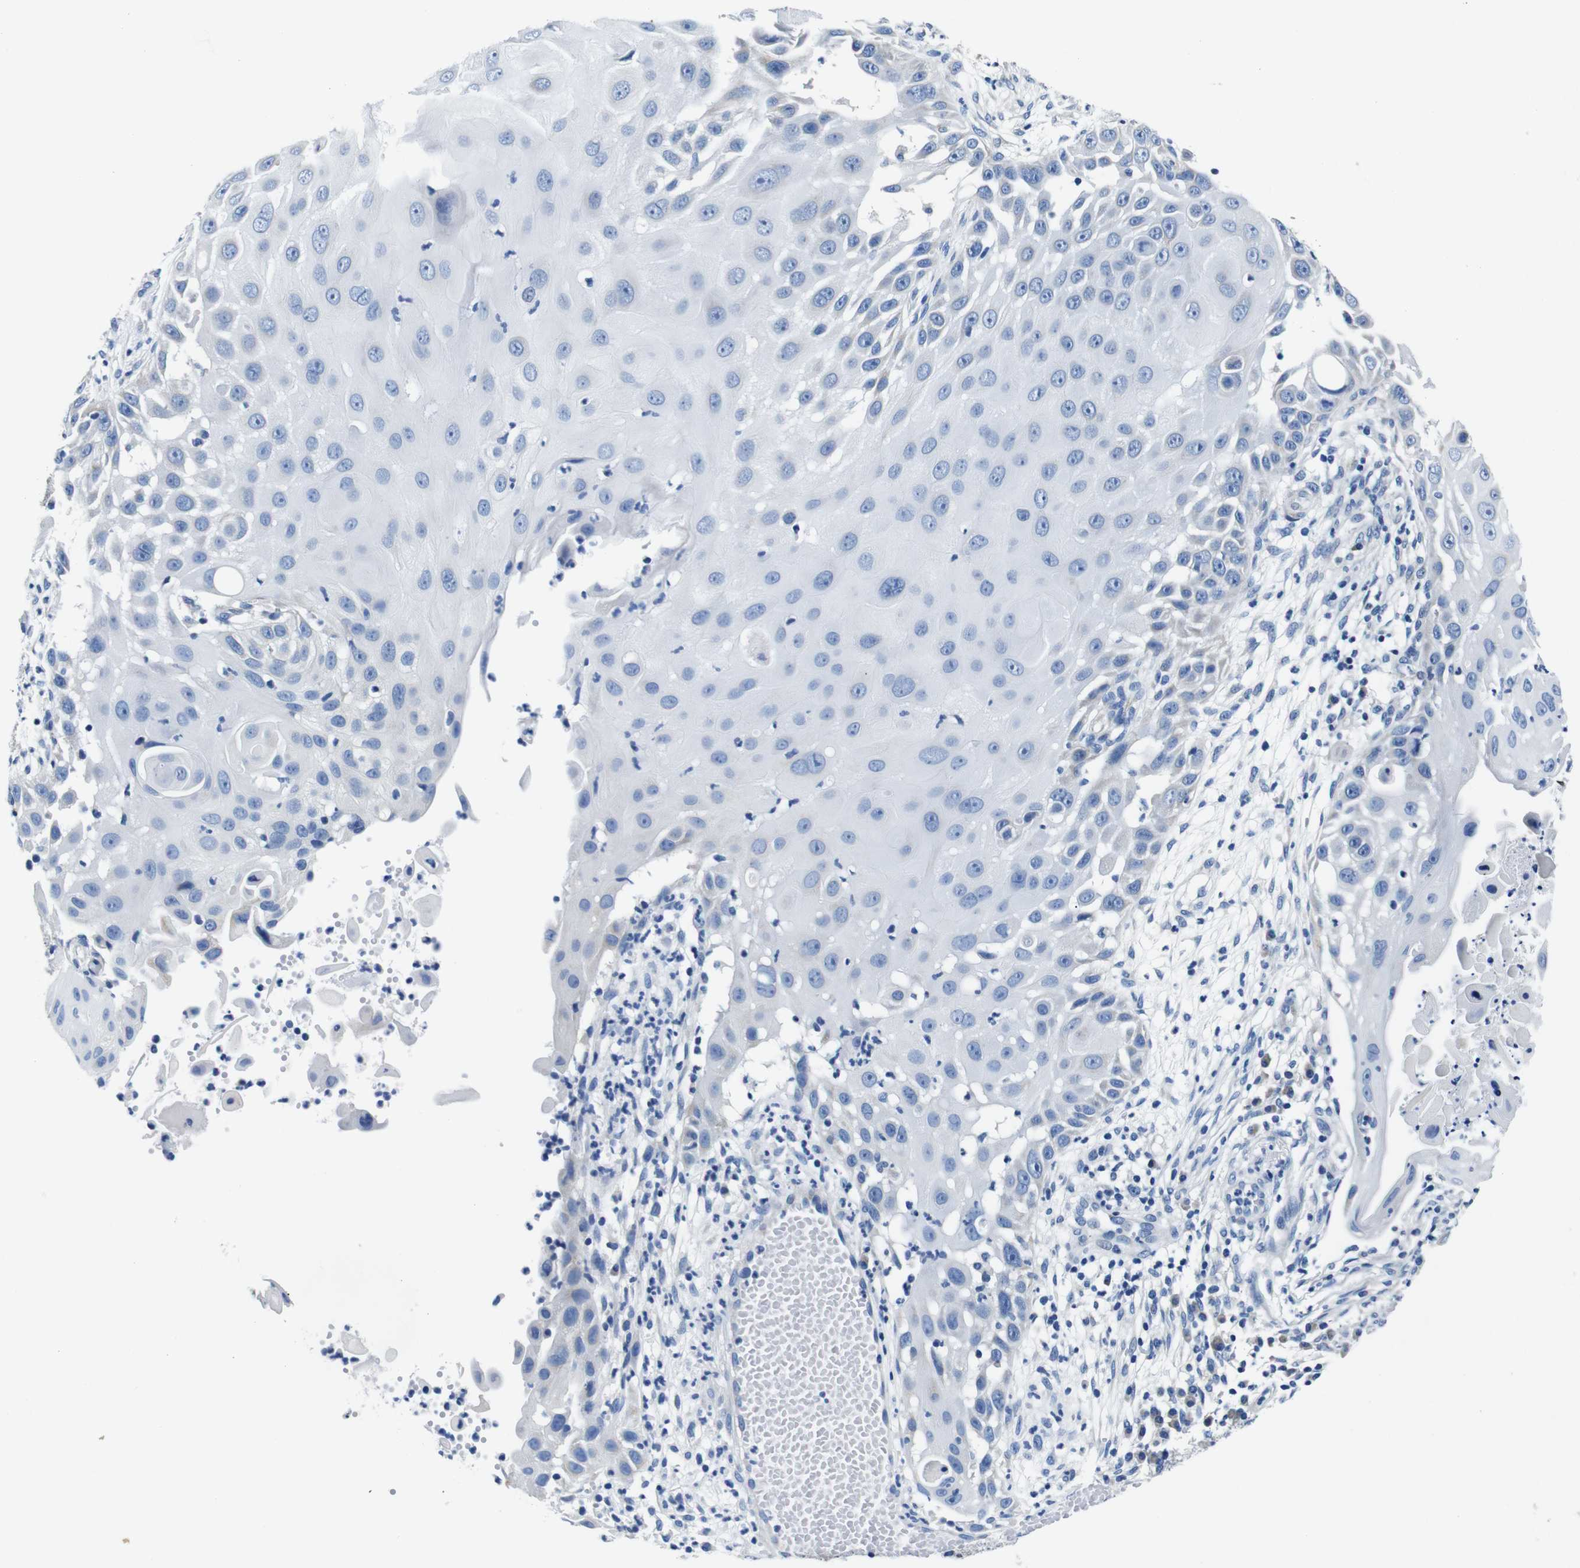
{"staining": {"intensity": "negative", "quantity": "none", "location": "none"}, "tissue": "skin cancer", "cell_type": "Tumor cells", "image_type": "cancer", "snomed": [{"axis": "morphology", "description": "Squamous cell carcinoma, NOS"}, {"axis": "topography", "description": "Skin"}], "caption": "IHC histopathology image of human squamous cell carcinoma (skin) stained for a protein (brown), which displays no positivity in tumor cells.", "gene": "SNX19", "patient": {"sex": "female", "age": 44}}